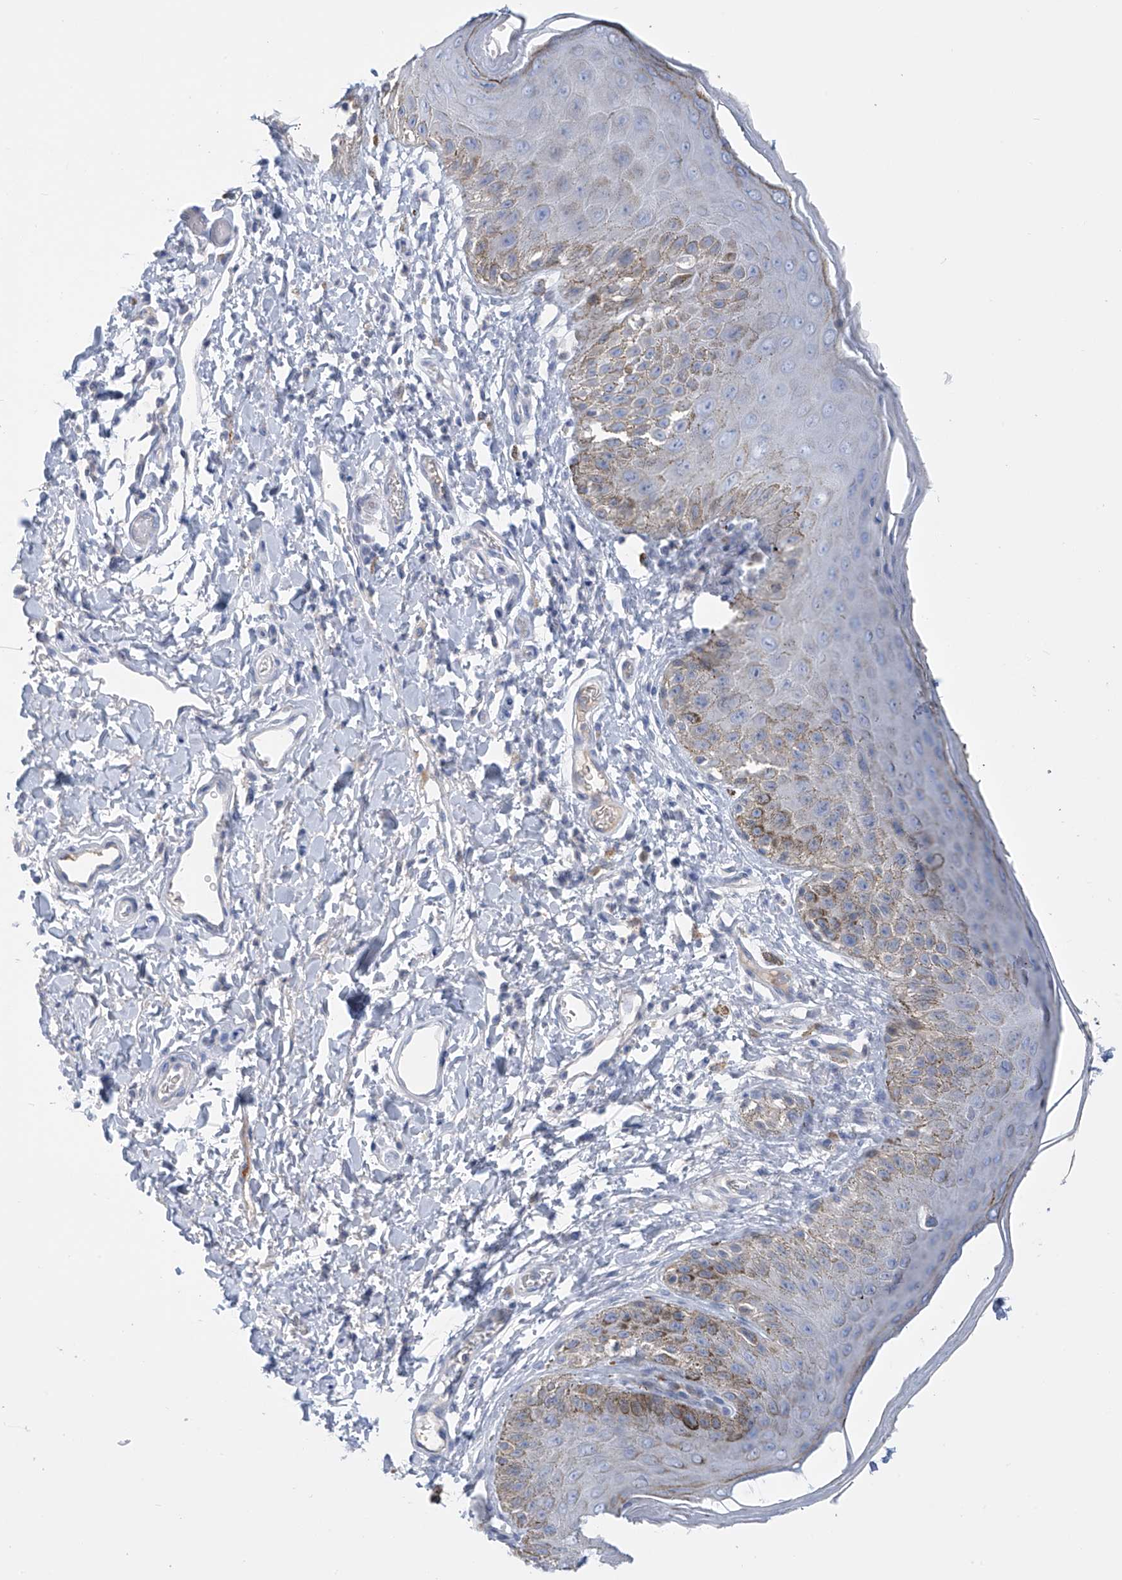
{"staining": {"intensity": "moderate", "quantity": "<25%", "location": "cytoplasmic/membranous"}, "tissue": "skin", "cell_type": "Epidermal cells", "image_type": "normal", "snomed": [{"axis": "morphology", "description": "Normal tissue, NOS"}, {"axis": "topography", "description": "Anal"}], "caption": "This is a histology image of immunohistochemistry (IHC) staining of normal skin, which shows moderate staining in the cytoplasmic/membranous of epidermal cells.", "gene": "SLCO4A1", "patient": {"sex": "male", "age": 44}}